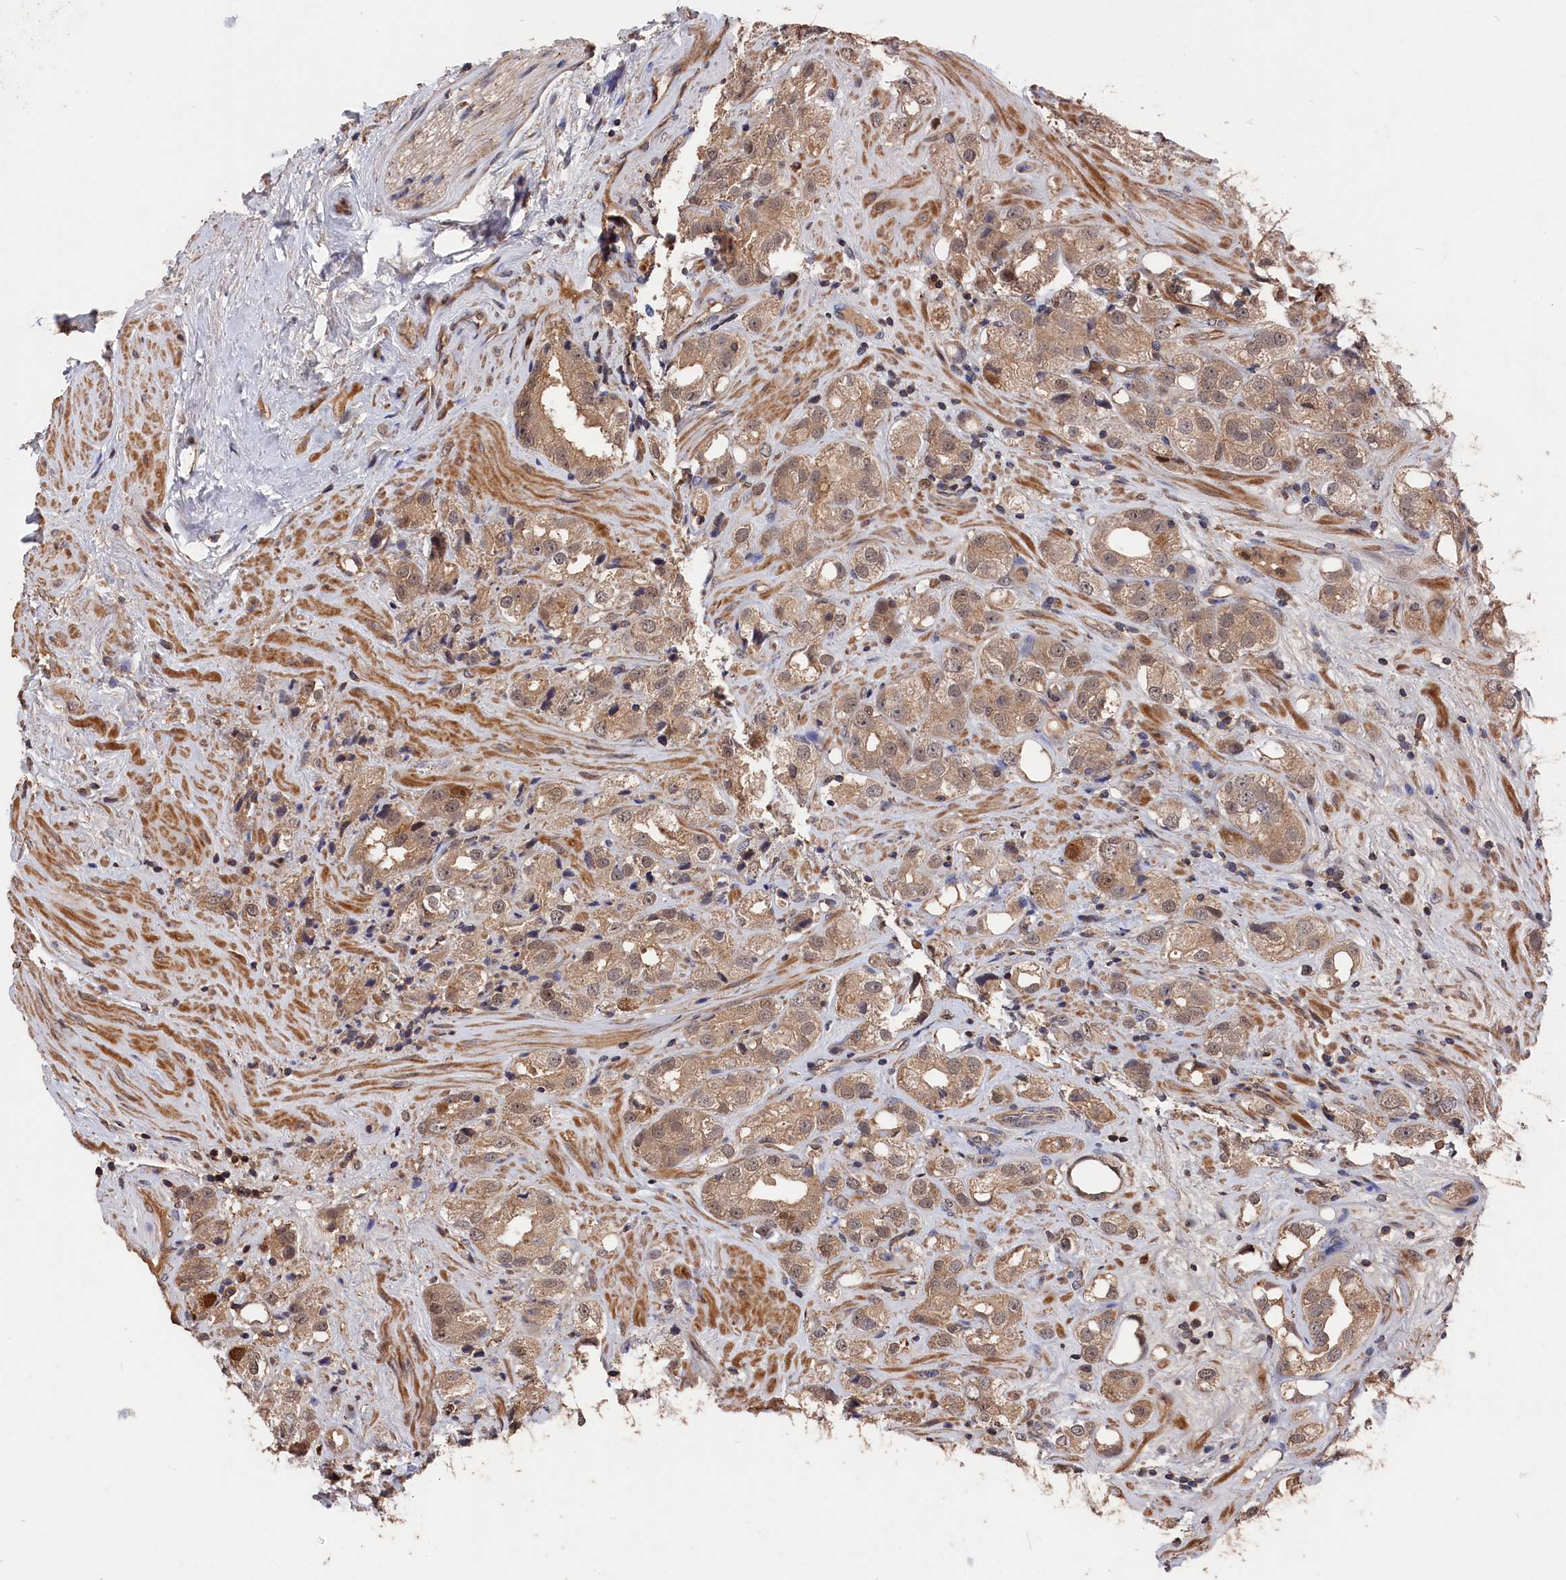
{"staining": {"intensity": "weak", "quantity": ">75%", "location": "cytoplasmic/membranous"}, "tissue": "prostate cancer", "cell_type": "Tumor cells", "image_type": "cancer", "snomed": [{"axis": "morphology", "description": "Adenocarcinoma, NOS"}, {"axis": "topography", "description": "Prostate"}], "caption": "Tumor cells exhibit low levels of weak cytoplasmic/membranous expression in approximately >75% of cells in human prostate adenocarcinoma.", "gene": "RMI2", "patient": {"sex": "male", "age": 79}}